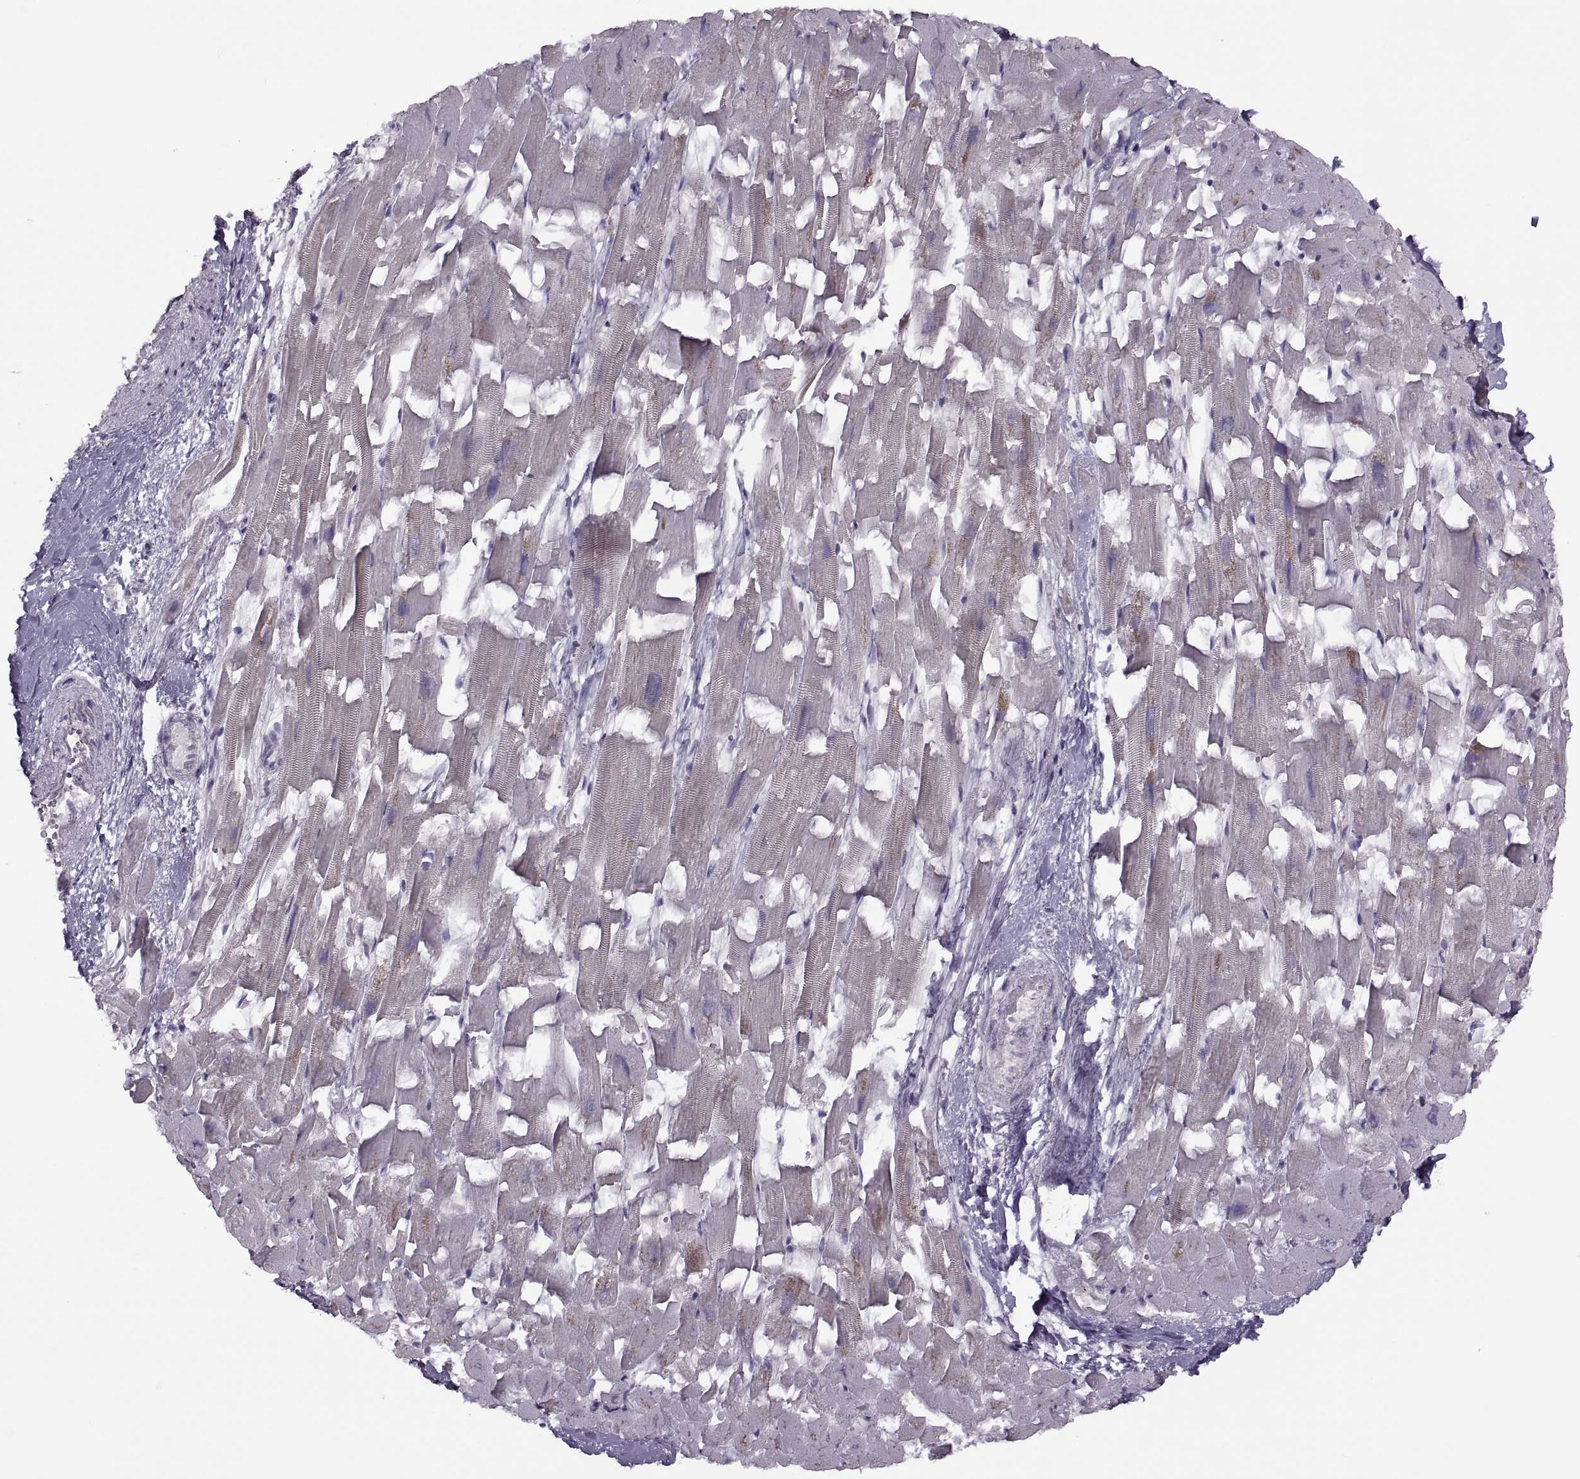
{"staining": {"intensity": "negative", "quantity": "none", "location": "none"}, "tissue": "heart muscle", "cell_type": "Cardiomyocytes", "image_type": "normal", "snomed": [{"axis": "morphology", "description": "Normal tissue, NOS"}, {"axis": "topography", "description": "Heart"}], "caption": "Immunohistochemistry (IHC) photomicrograph of benign heart muscle: heart muscle stained with DAB (3,3'-diaminobenzidine) reveals no significant protein expression in cardiomyocytes. (Stains: DAB (3,3'-diaminobenzidine) immunohistochemistry with hematoxylin counter stain, Microscopy: brightfield microscopy at high magnification).", "gene": "H2AP", "patient": {"sex": "female", "age": 64}}